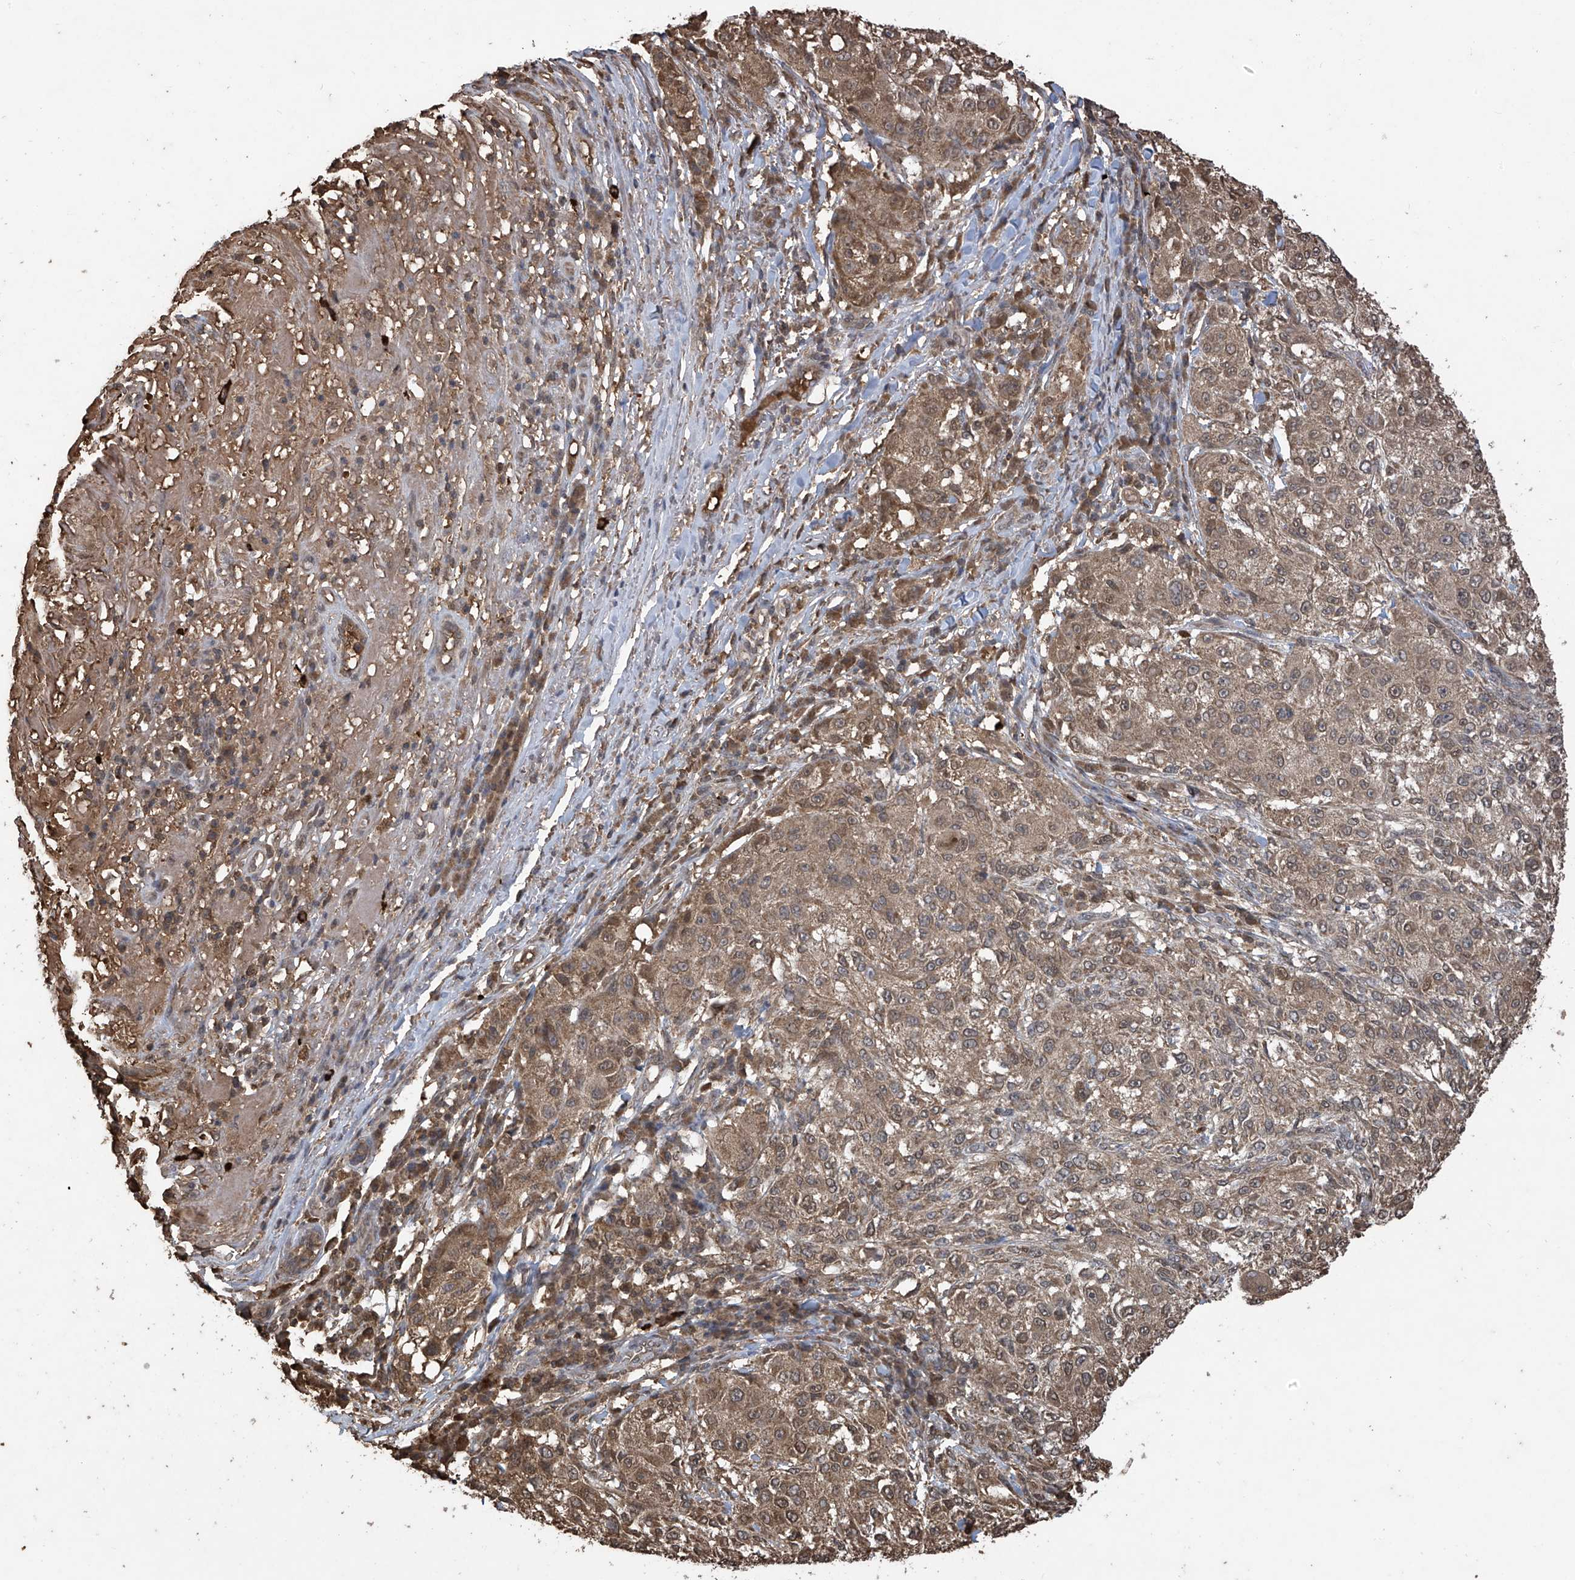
{"staining": {"intensity": "moderate", "quantity": ">75%", "location": "cytoplasmic/membranous,nuclear"}, "tissue": "melanoma", "cell_type": "Tumor cells", "image_type": "cancer", "snomed": [{"axis": "morphology", "description": "Necrosis, NOS"}, {"axis": "morphology", "description": "Malignant melanoma, NOS"}, {"axis": "topography", "description": "Skin"}], "caption": "Immunohistochemical staining of melanoma demonstrates medium levels of moderate cytoplasmic/membranous and nuclear protein staining in approximately >75% of tumor cells. The staining is performed using DAB (3,3'-diaminobenzidine) brown chromogen to label protein expression. The nuclei are counter-stained blue using hematoxylin.", "gene": "PNPT1", "patient": {"sex": "female", "age": 87}}